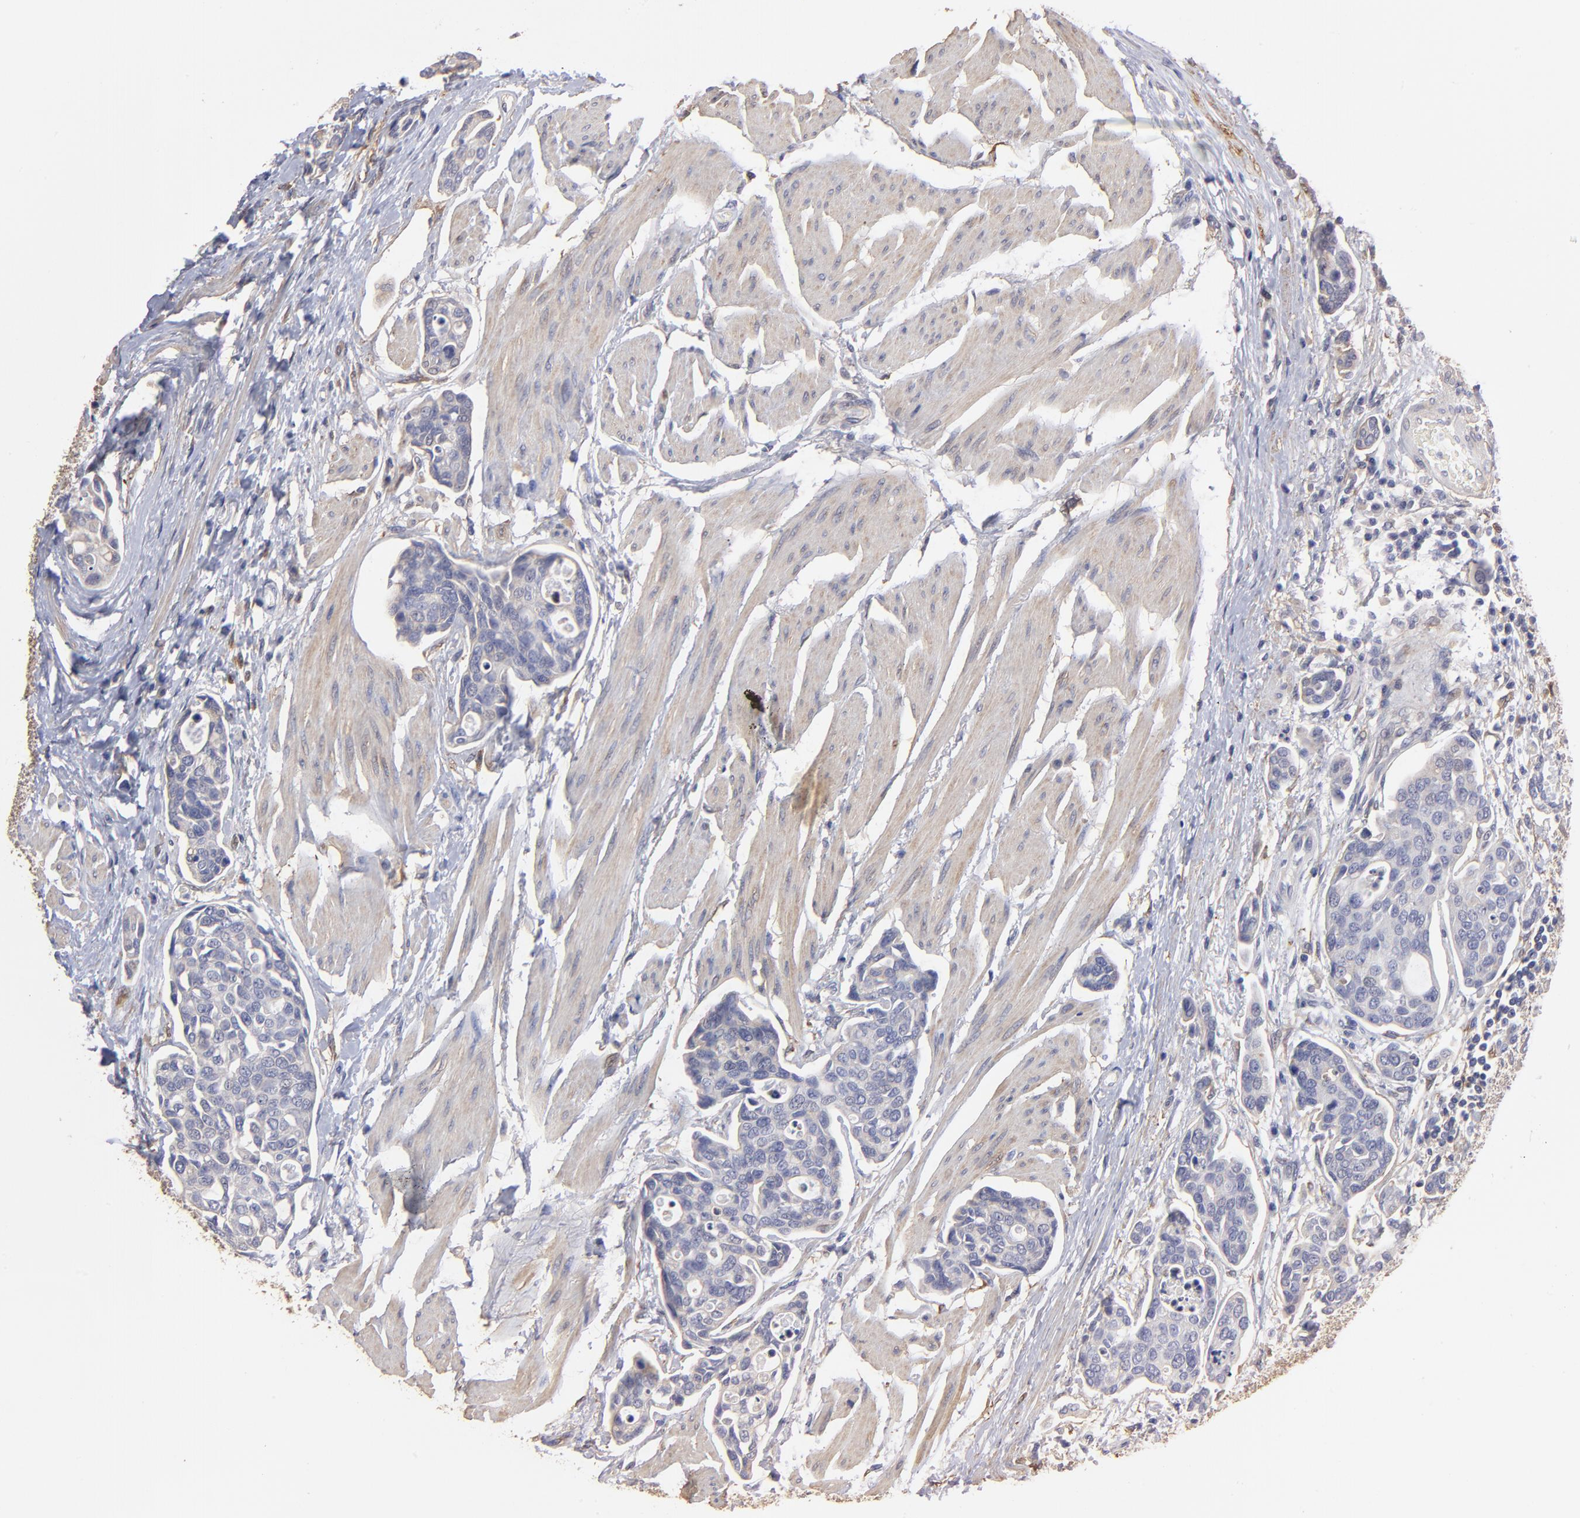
{"staining": {"intensity": "negative", "quantity": "none", "location": "none"}, "tissue": "urothelial cancer", "cell_type": "Tumor cells", "image_type": "cancer", "snomed": [{"axis": "morphology", "description": "Urothelial carcinoma, High grade"}, {"axis": "topography", "description": "Urinary bladder"}], "caption": "Tumor cells are negative for protein expression in human urothelial carcinoma (high-grade).", "gene": "CILP", "patient": {"sex": "male", "age": 78}}